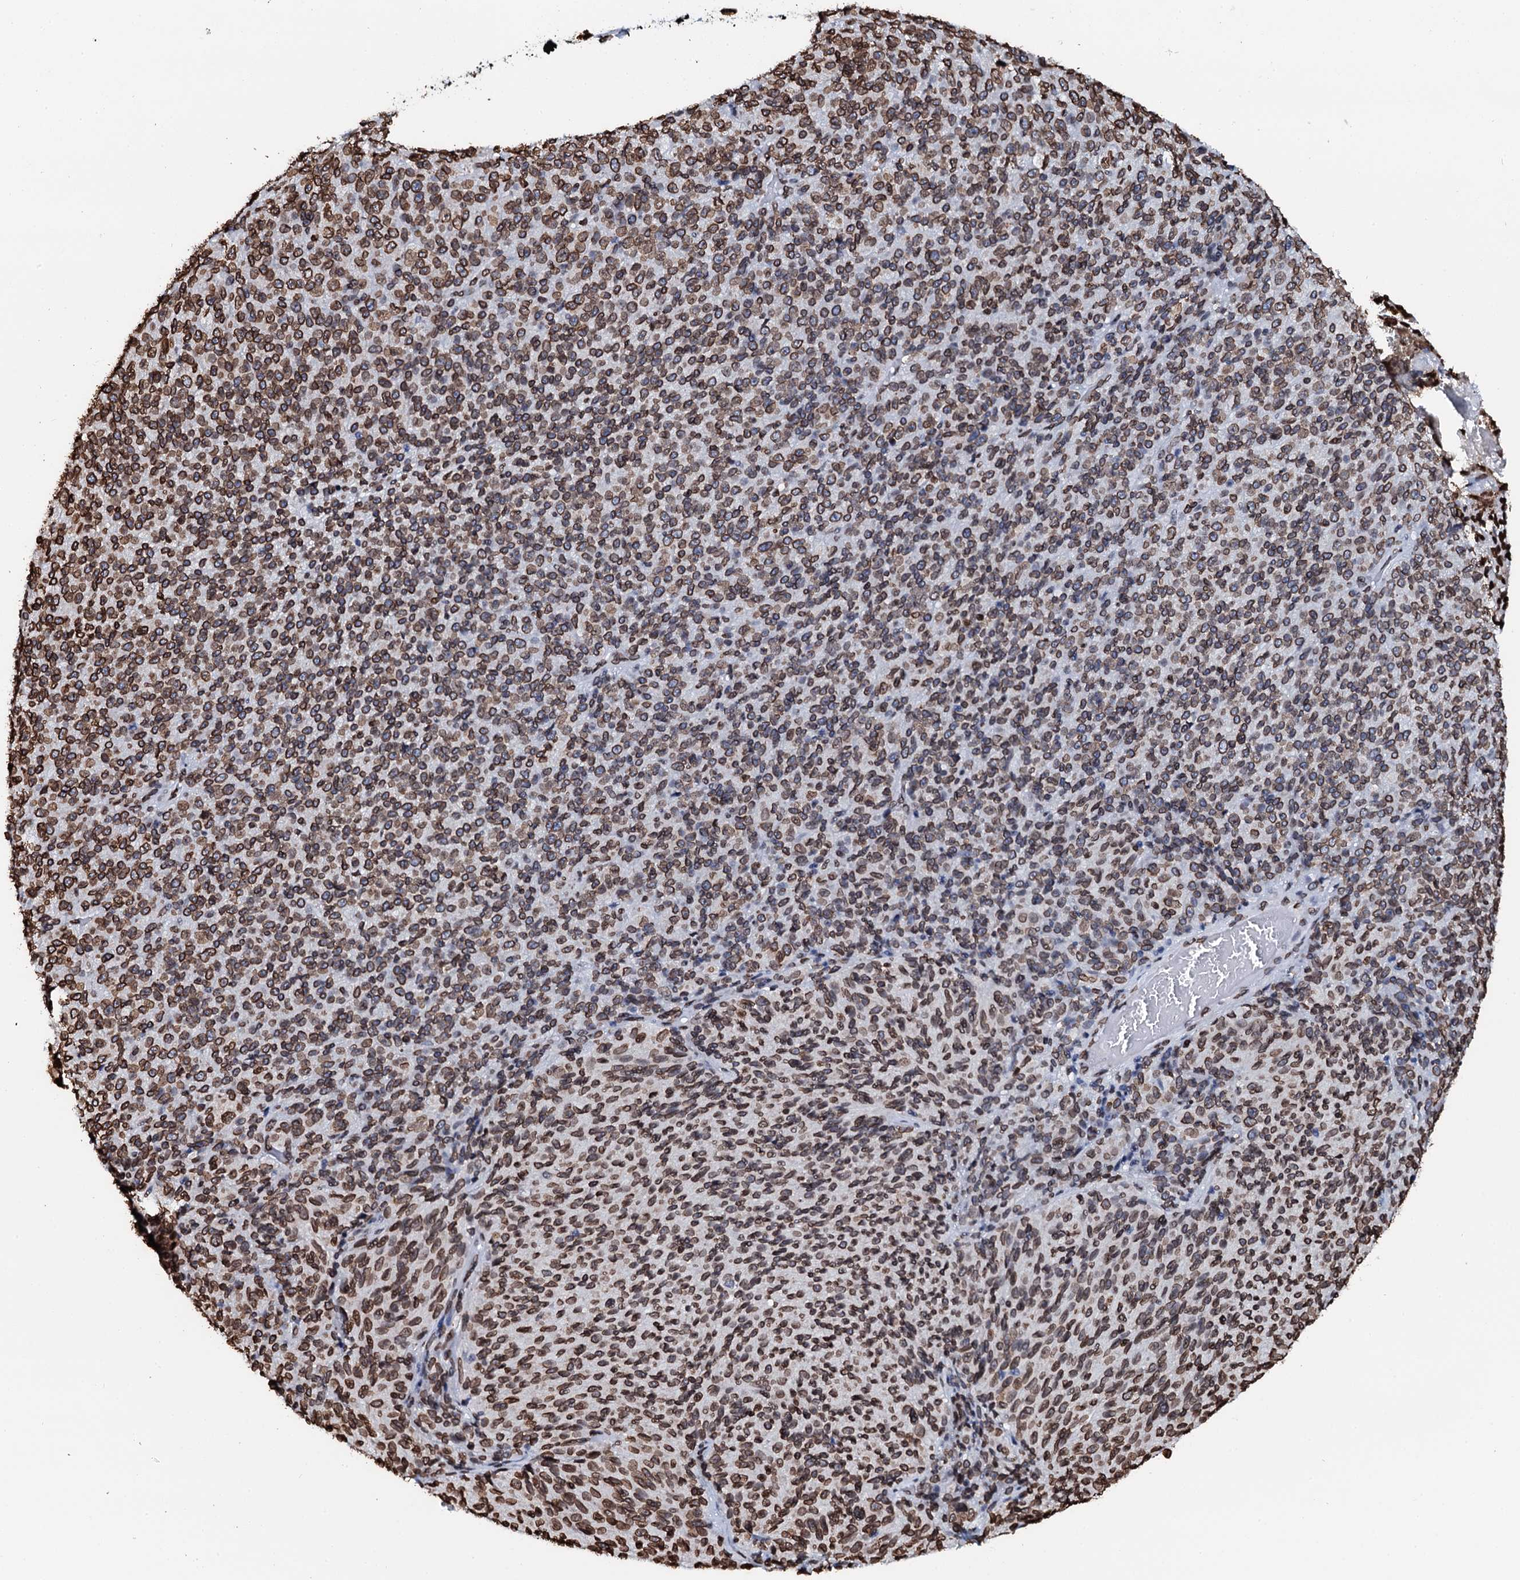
{"staining": {"intensity": "moderate", "quantity": ">75%", "location": "cytoplasmic/membranous,nuclear"}, "tissue": "melanoma", "cell_type": "Tumor cells", "image_type": "cancer", "snomed": [{"axis": "morphology", "description": "Malignant melanoma, Metastatic site"}, {"axis": "topography", "description": "Brain"}], "caption": "Moderate cytoplasmic/membranous and nuclear expression is appreciated in approximately >75% of tumor cells in melanoma.", "gene": "KATNAL2", "patient": {"sex": "female", "age": 56}}